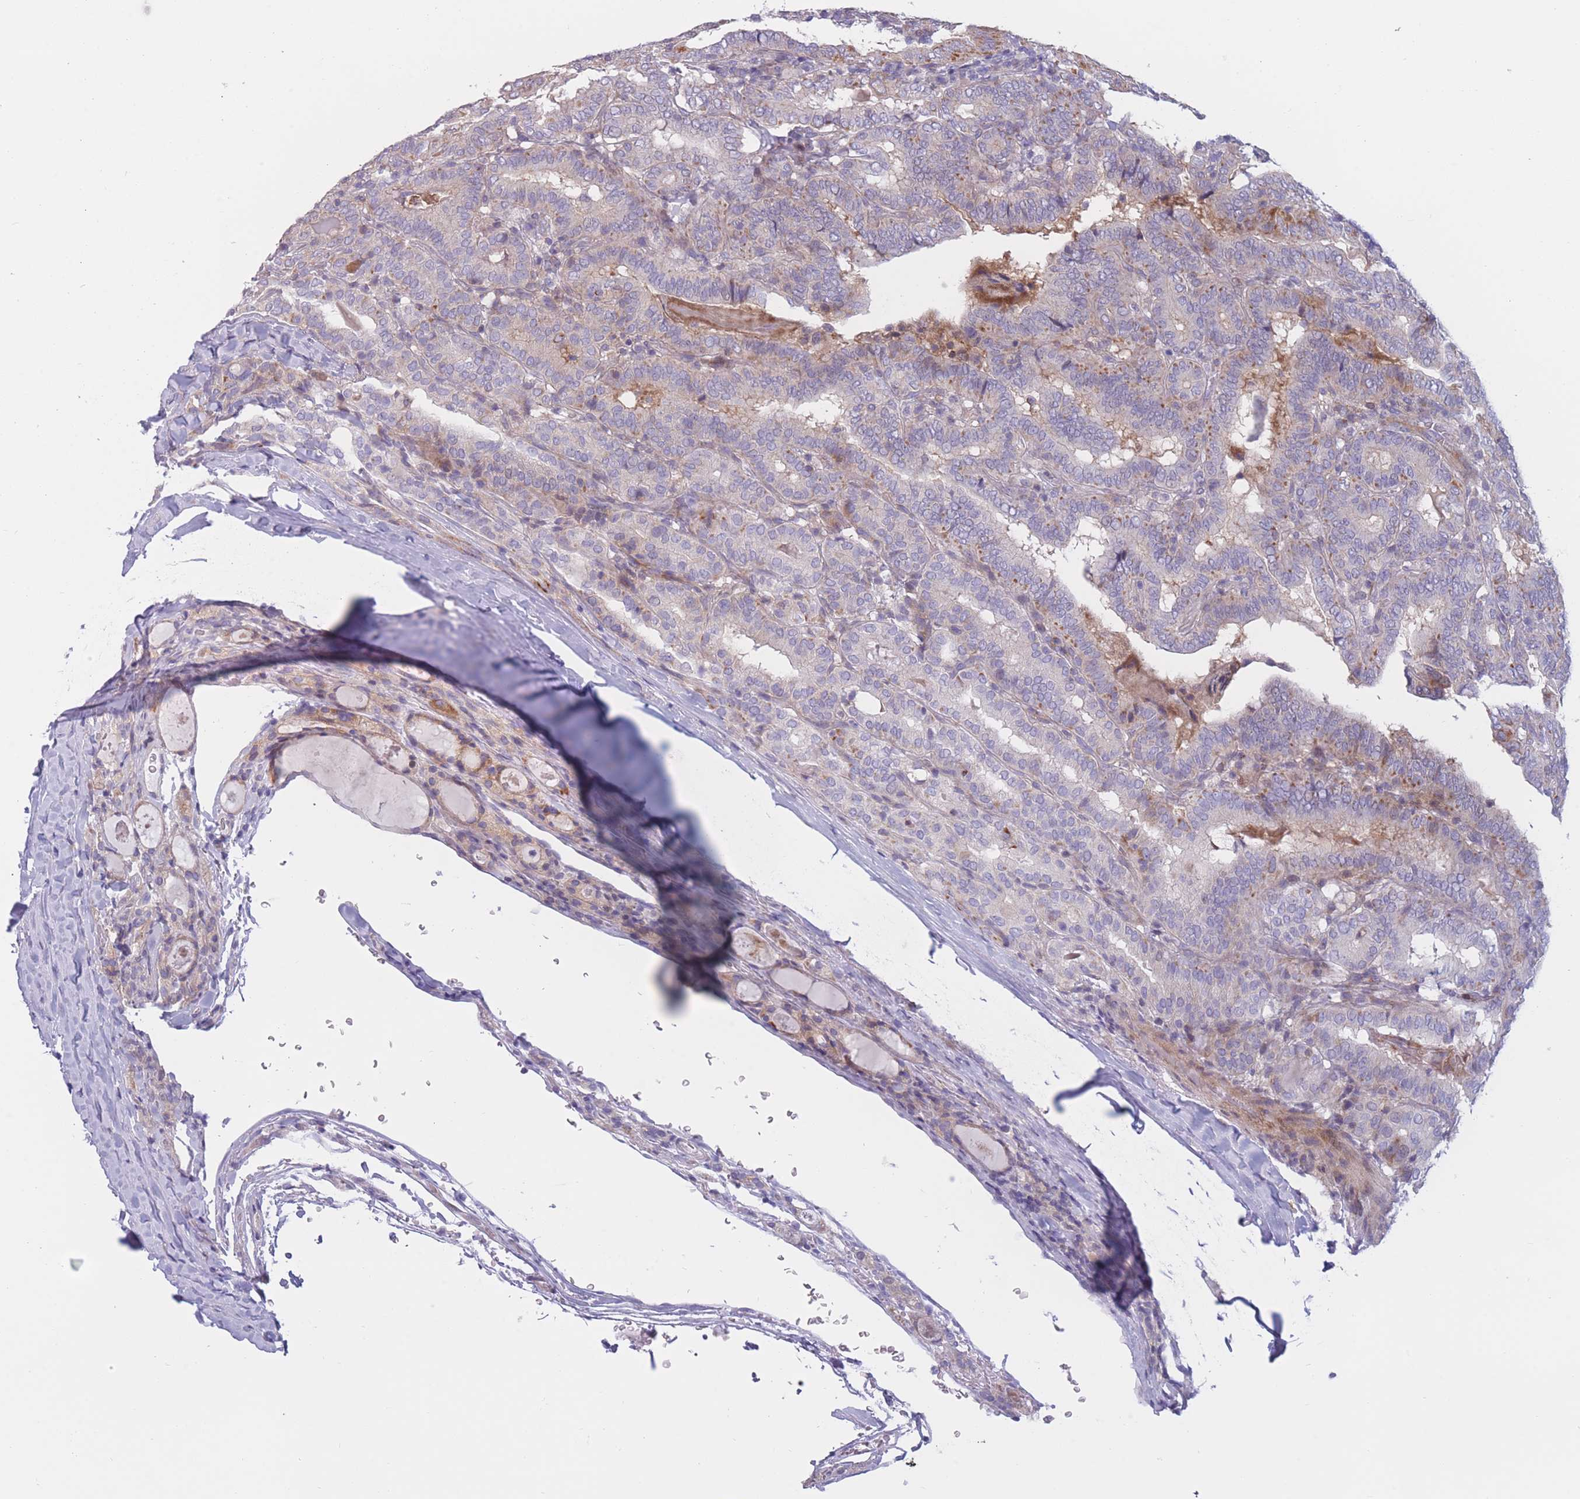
{"staining": {"intensity": "moderate", "quantity": "<25%", "location": "cytoplasmic/membranous"}, "tissue": "thyroid cancer", "cell_type": "Tumor cells", "image_type": "cancer", "snomed": [{"axis": "morphology", "description": "Papillary adenocarcinoma, NOS"}, {"axis": "topography", "description": "Thyroid gland"}], "caption": "Thyroid cancer (papillary adenocarcinoma) tissue shows moderate cytoplasmic/membranous positivity in approximately <25% of tumor cells, visualized by immunohistochemistry.", "gene": "PDE4A", "patient": {"sex": "female", "age": 72}}